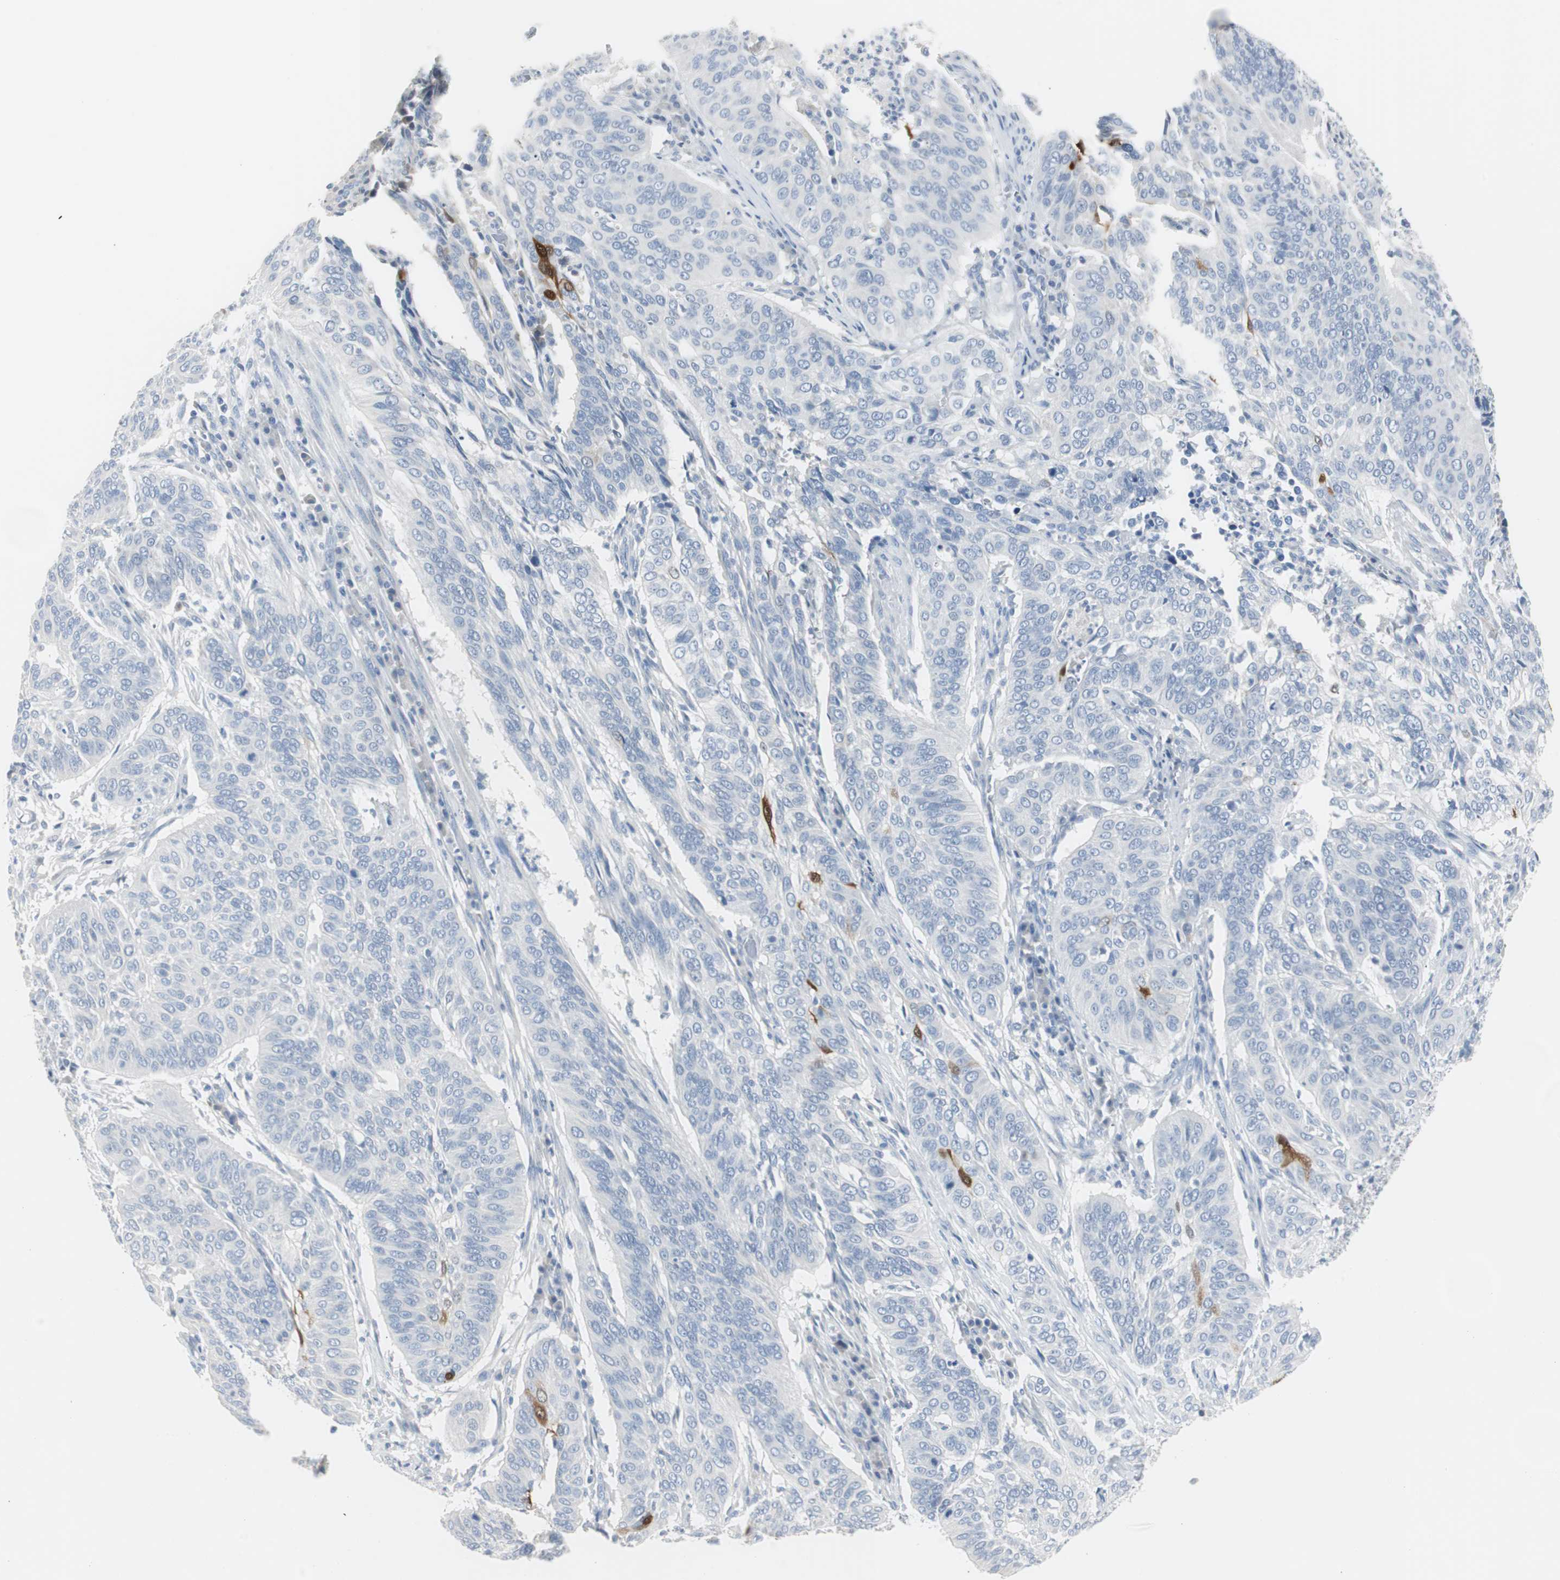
{"staining": {"intensity": "strong", "quantity": "<25%", "location": "cytoplasmic/membranous,nuclear"}, "tissue": "cervical cancer", "cell_type": "Tumor cells", "image_type": "cancer", "snomed": [{"axis": "morphology", "description": "Squamous cell carcinoma, NOS"}, {"axis": "topography", "description": "Cervix"}], "caption": "There is medium levels of strong cytoplasmic/membranous and nuclear positivity in tumor cells of cervical squamous cell carcinoma, as demonstrated by immunohistochemical staining (brown color).", "gene": "S100A7", "patient": {"sex": "female", "age": 39}}